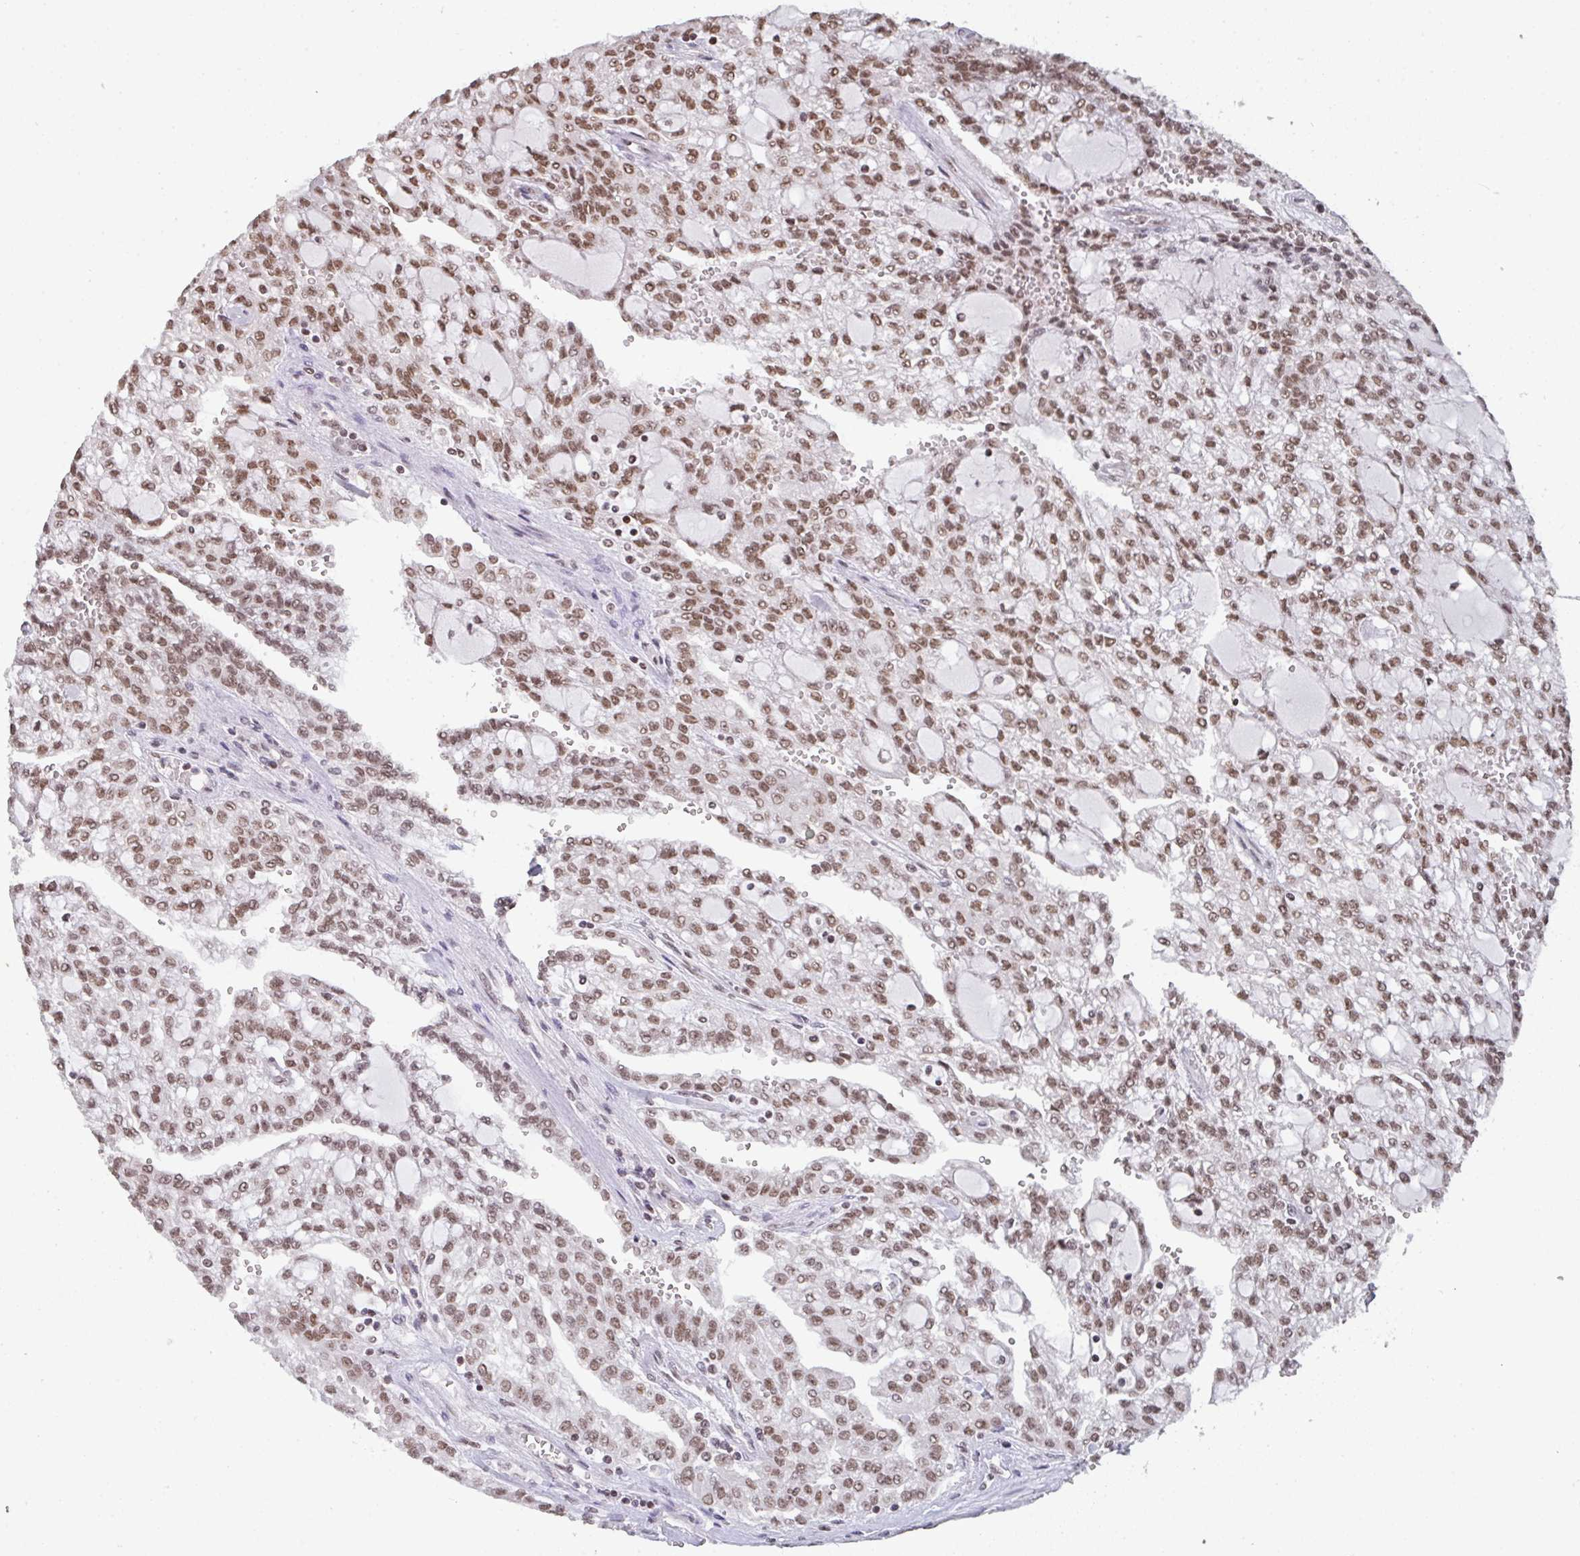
{"staining": {"intensity": "moderate", "quantity": ">75%", "location": "nuclear"}, "tissue": "renal cancer", "cell_type": "Tumor cells", "image_type": "cancer", "snomed": [{"axis": "morphology", "description": "Adenocarcinoma, NOS"}, {"axis": "topography", "description": "Kidney"}], "caption": "Renal cancer was stained to show a protein in brown. There is medium levels of moderate nuclear positivity in approximately >75% of tumor cells.", "gene": "DKC1", "patient": {"sex": "male", "age": 63}}